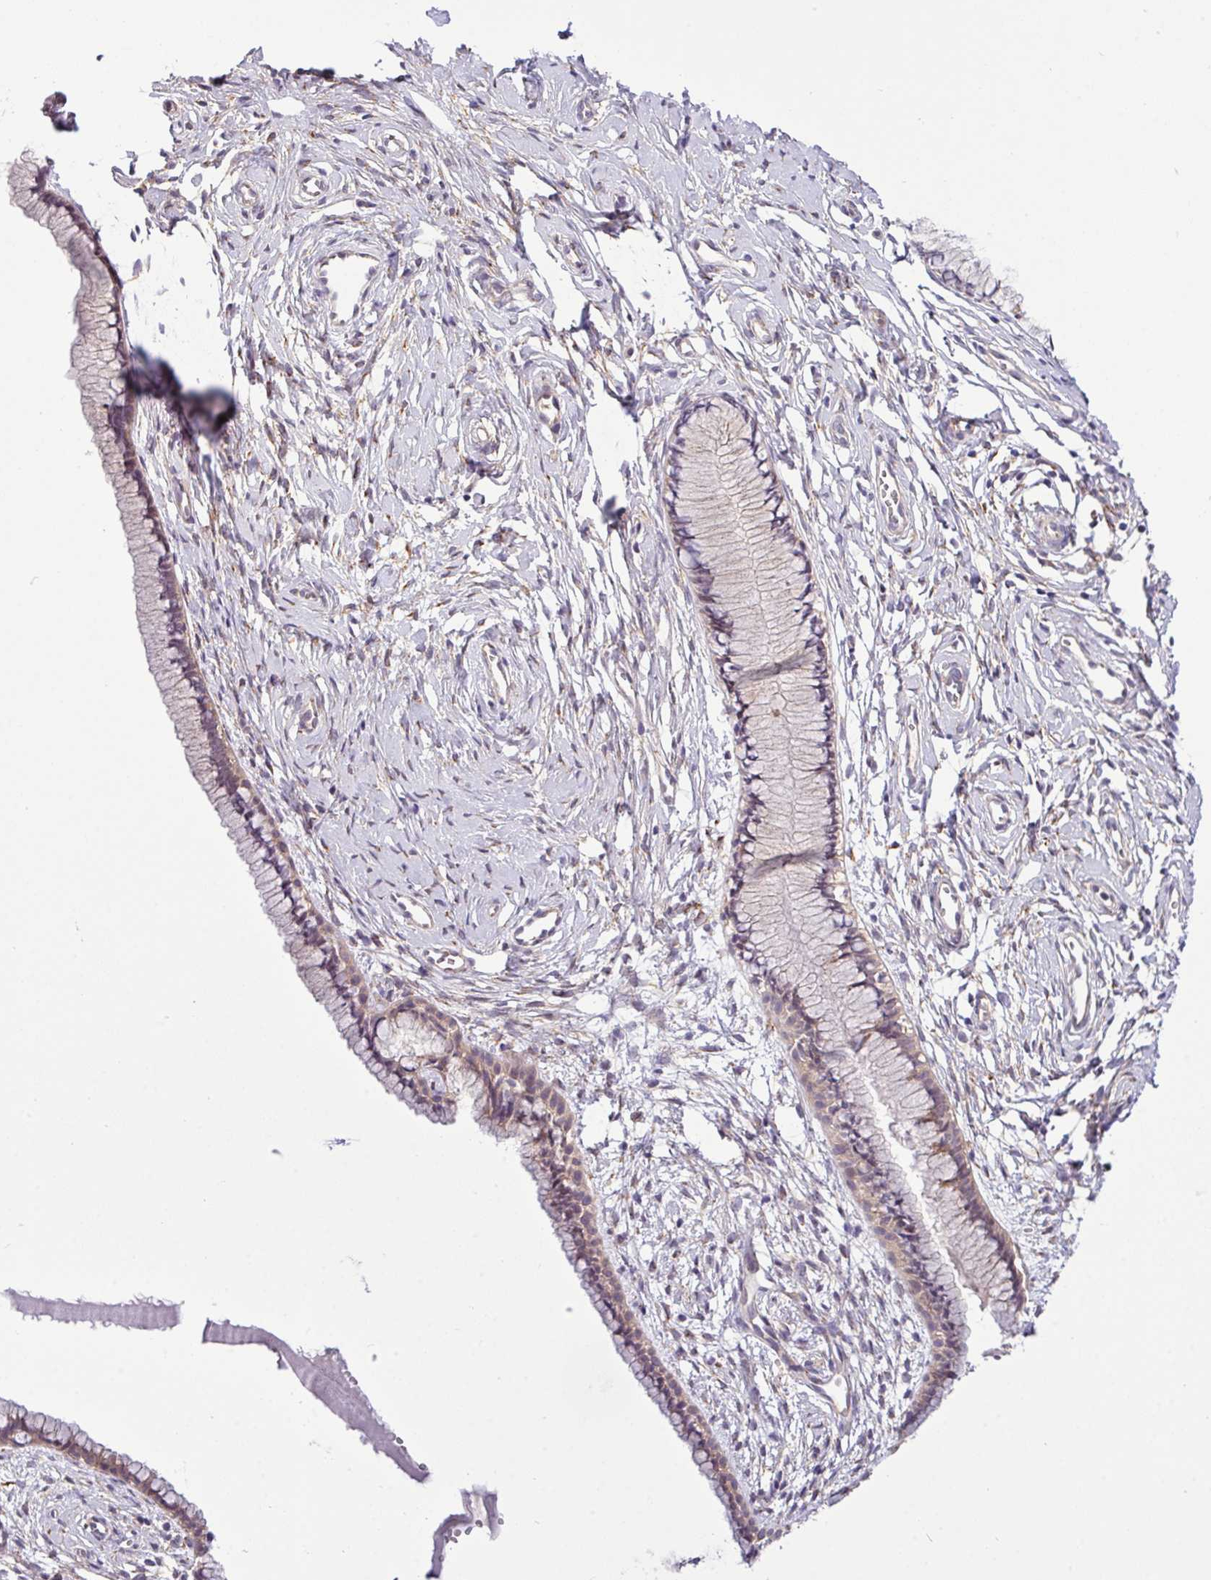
{"staining": {"intensity": "moderate", "quantity": "25%-75%", "location": "cytoplasmic/membranous"}, "tissue": "cervix", "cell_type": "Glandular cells", "image_type": "normal", "snomed": [{"axis": "morphology", "description": "Normal tissue, NOS"}, {"axis": "topography", "description": "Cervix"}], "caption": "An immunohistochemistry micrograph of normal tissue is shown. Protein staining in brown shows moderate cytoplasmic/membranous positivity in cervix within glandular cells.", "gene": "TM2D2", "patient": {"sex": "female", "age": 40}}